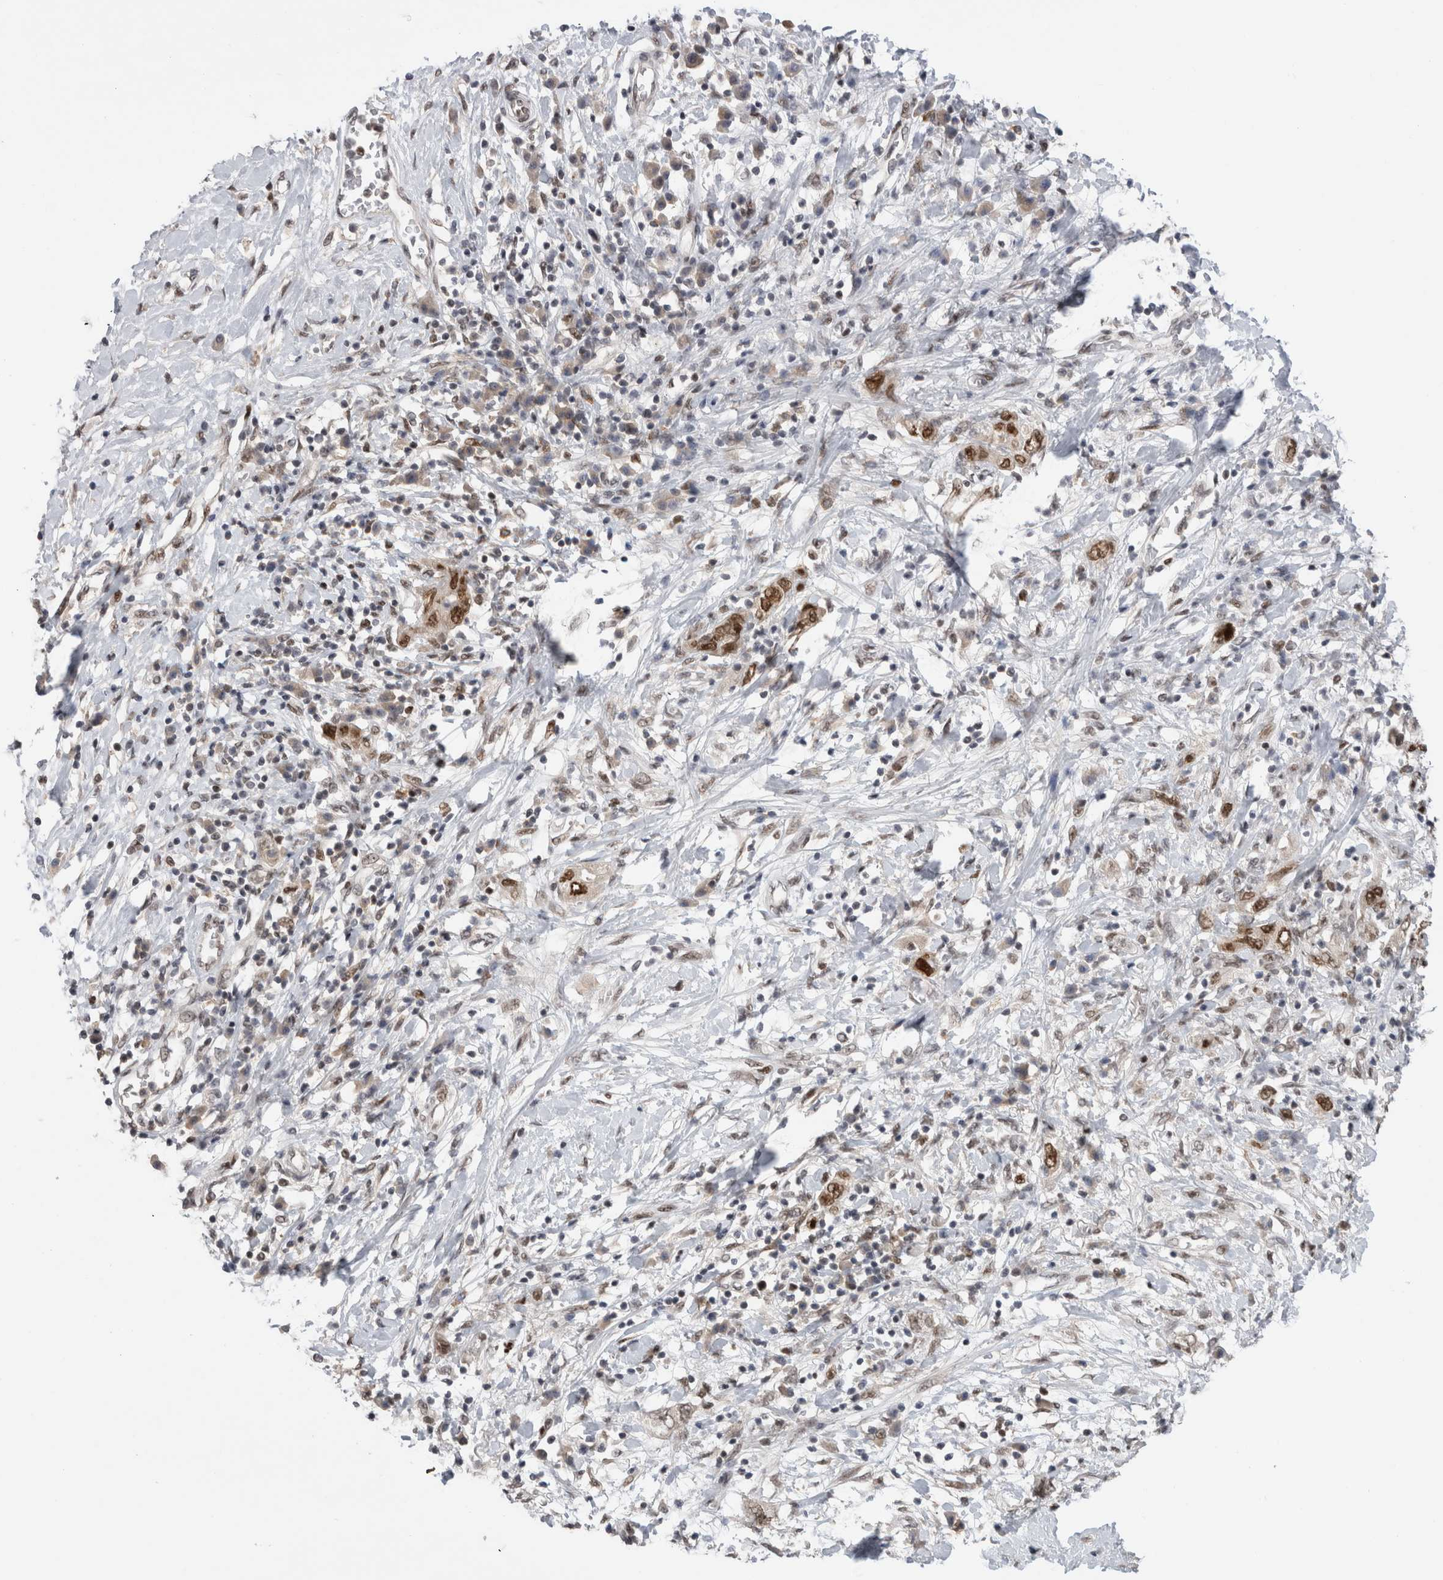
{"staining": {"intensity": "moderate", "quantity": ">75%", "location": "cytoplasmic/membranous,nuclear"}, "tissue": "pancreatic cancer", "cell_type": "Tumor cells", "image_type": "cancer", "snomed": [{"axis": "morphology", "description": "Adenocarcinoma, NOS"}, {"axis": "topography", "description": "Pancreas"}], "caption": "Moderate cytoplasmic/membranous and nuclear staining is present in approximately >75% of tumor cells in pancreatic cancer (adenocarcinoma).", "gene": "ZNF521", "patient": {"sex": "female", "age": 73}}